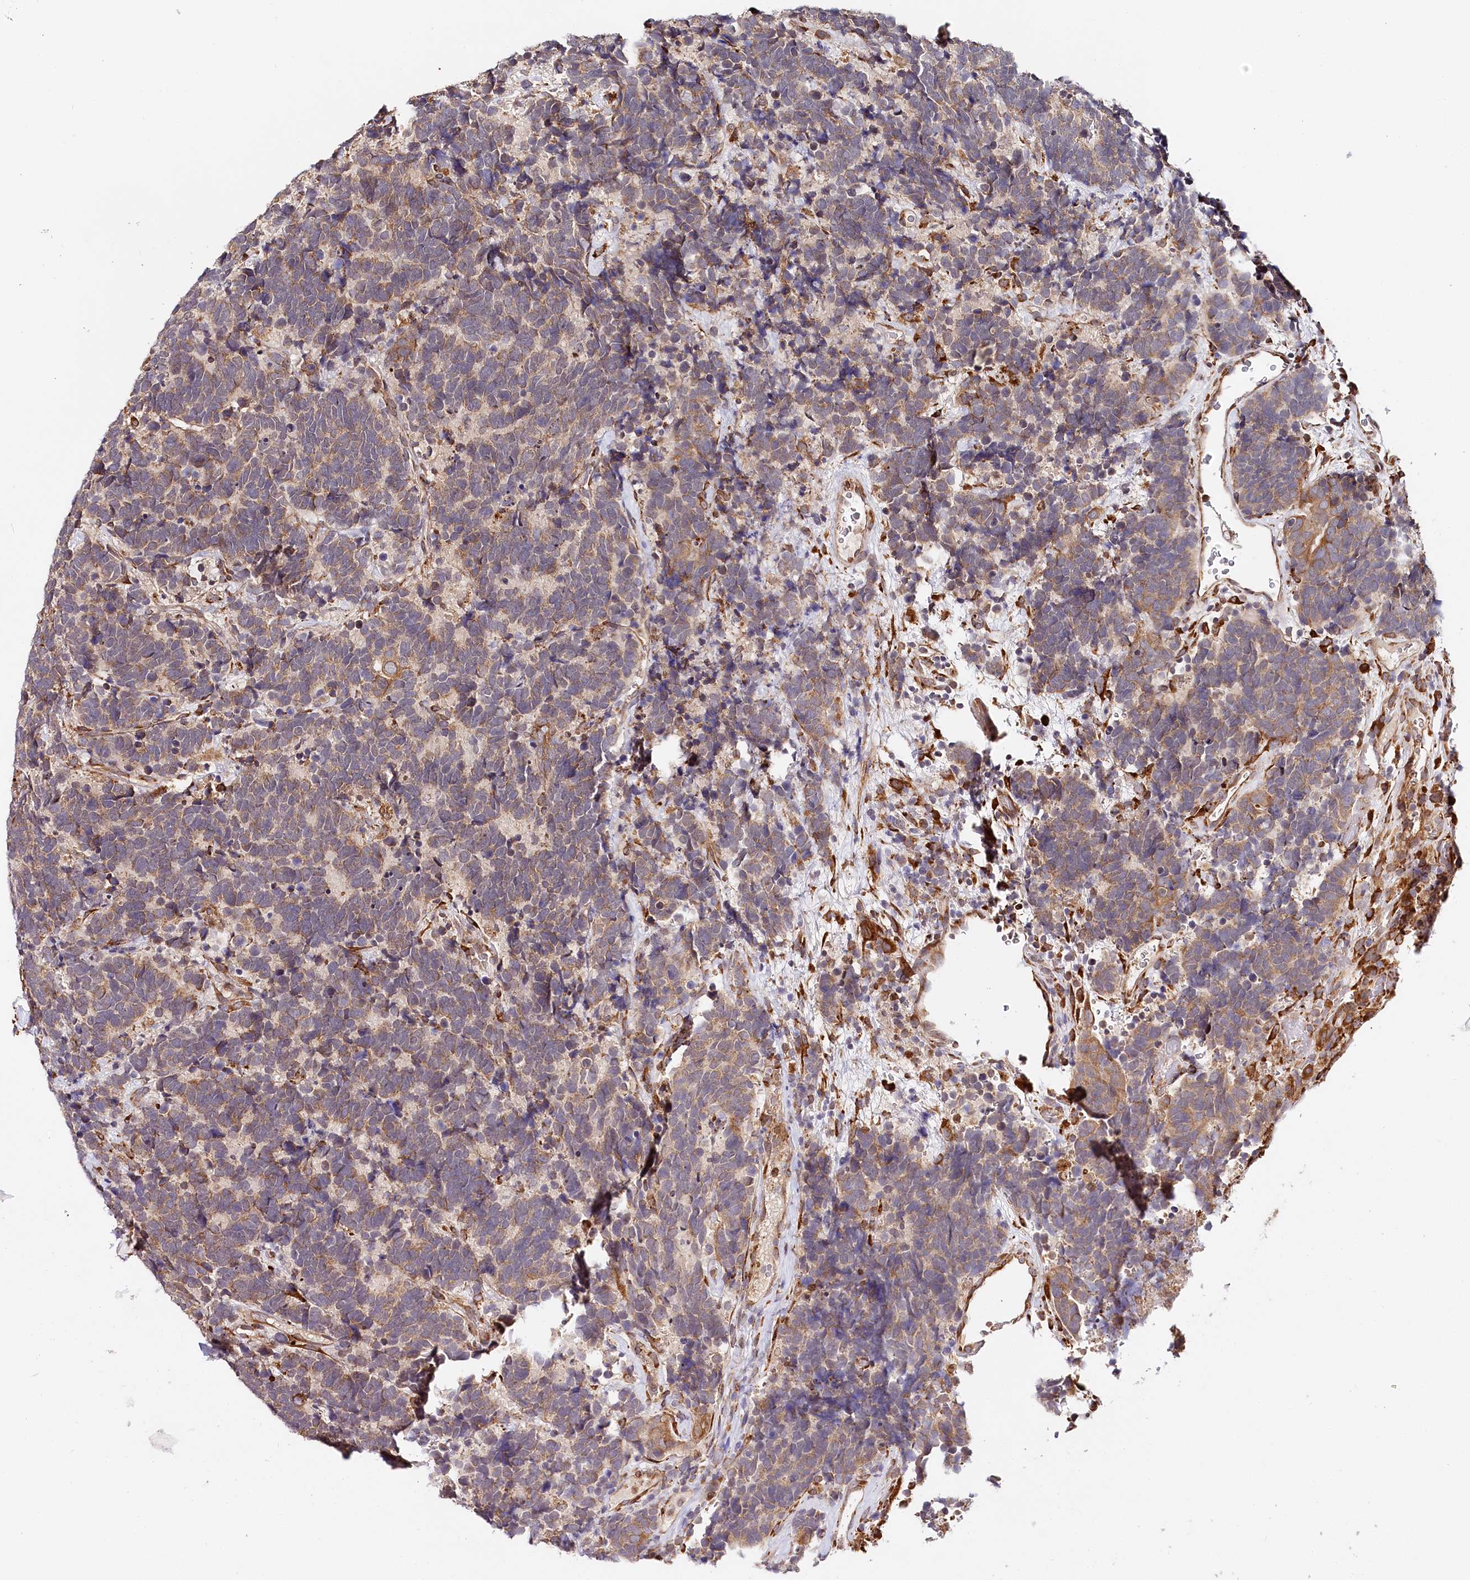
{"staining": {"intensity": "moderate", "quantity": "<25%", "location": "cytoplasmic/membranous"}, "tissue": "carcinoid", "cell_type": "Tumor cells", "image_type": "cancer", "snomed": [{"axis": "morphology", "description": "Carcinoma, NOS"}, {"axis": "morphology", "description": "Carcinoid, malignant, NOS"}, {"axis": "topography", "description": "Urinary bladder"}], "caption": "The image demonstrates immunohistochemical staining of carcinoid. There is moderate cytoplasmic/membranous staining is identified in about <25% of tumor cells.", "gene": "VEGFA", "patient": {"sex": "male", "age": 57}}